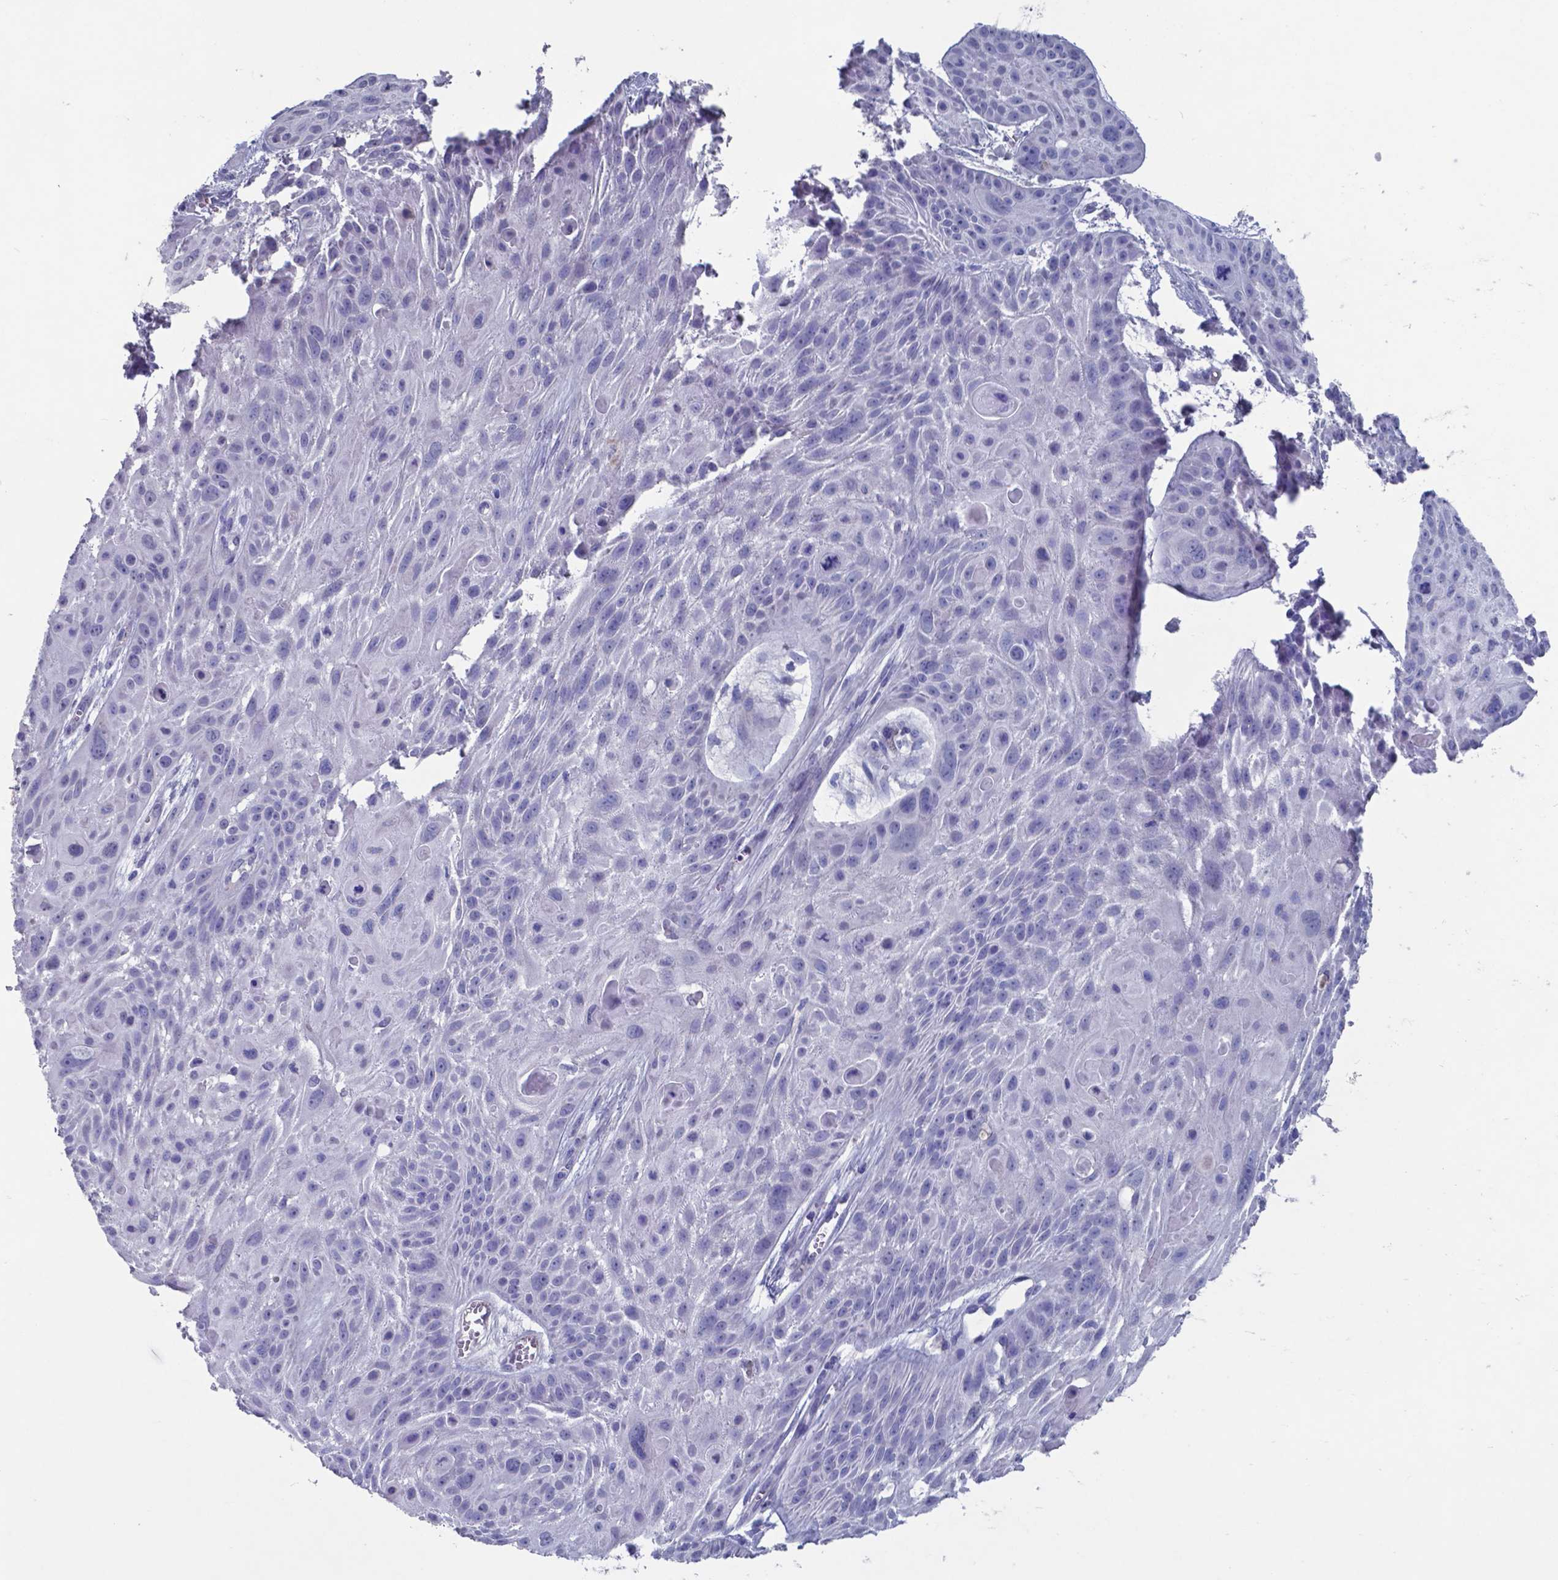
{"staining": {"intensity": "negative", "quantity": "none", "location": "none"}, "tissue": "skin cancer", "cell_type": "Tumor cells", "image_type": "cancer", "snomed": [{"axis": "morphology", "description": "Squamous cell carcinoma, NOS"}, {"axis": "topography", "description": "Skin"}, {"axis": "topography", "description": "Anal"}], "caption": "This is a image of IHC staining of skin cancer (squamous cell carcinoma), which shows no expression in tumor cells.", "gene": "TTR", "patient": {"sex": "female", "age": 75}}